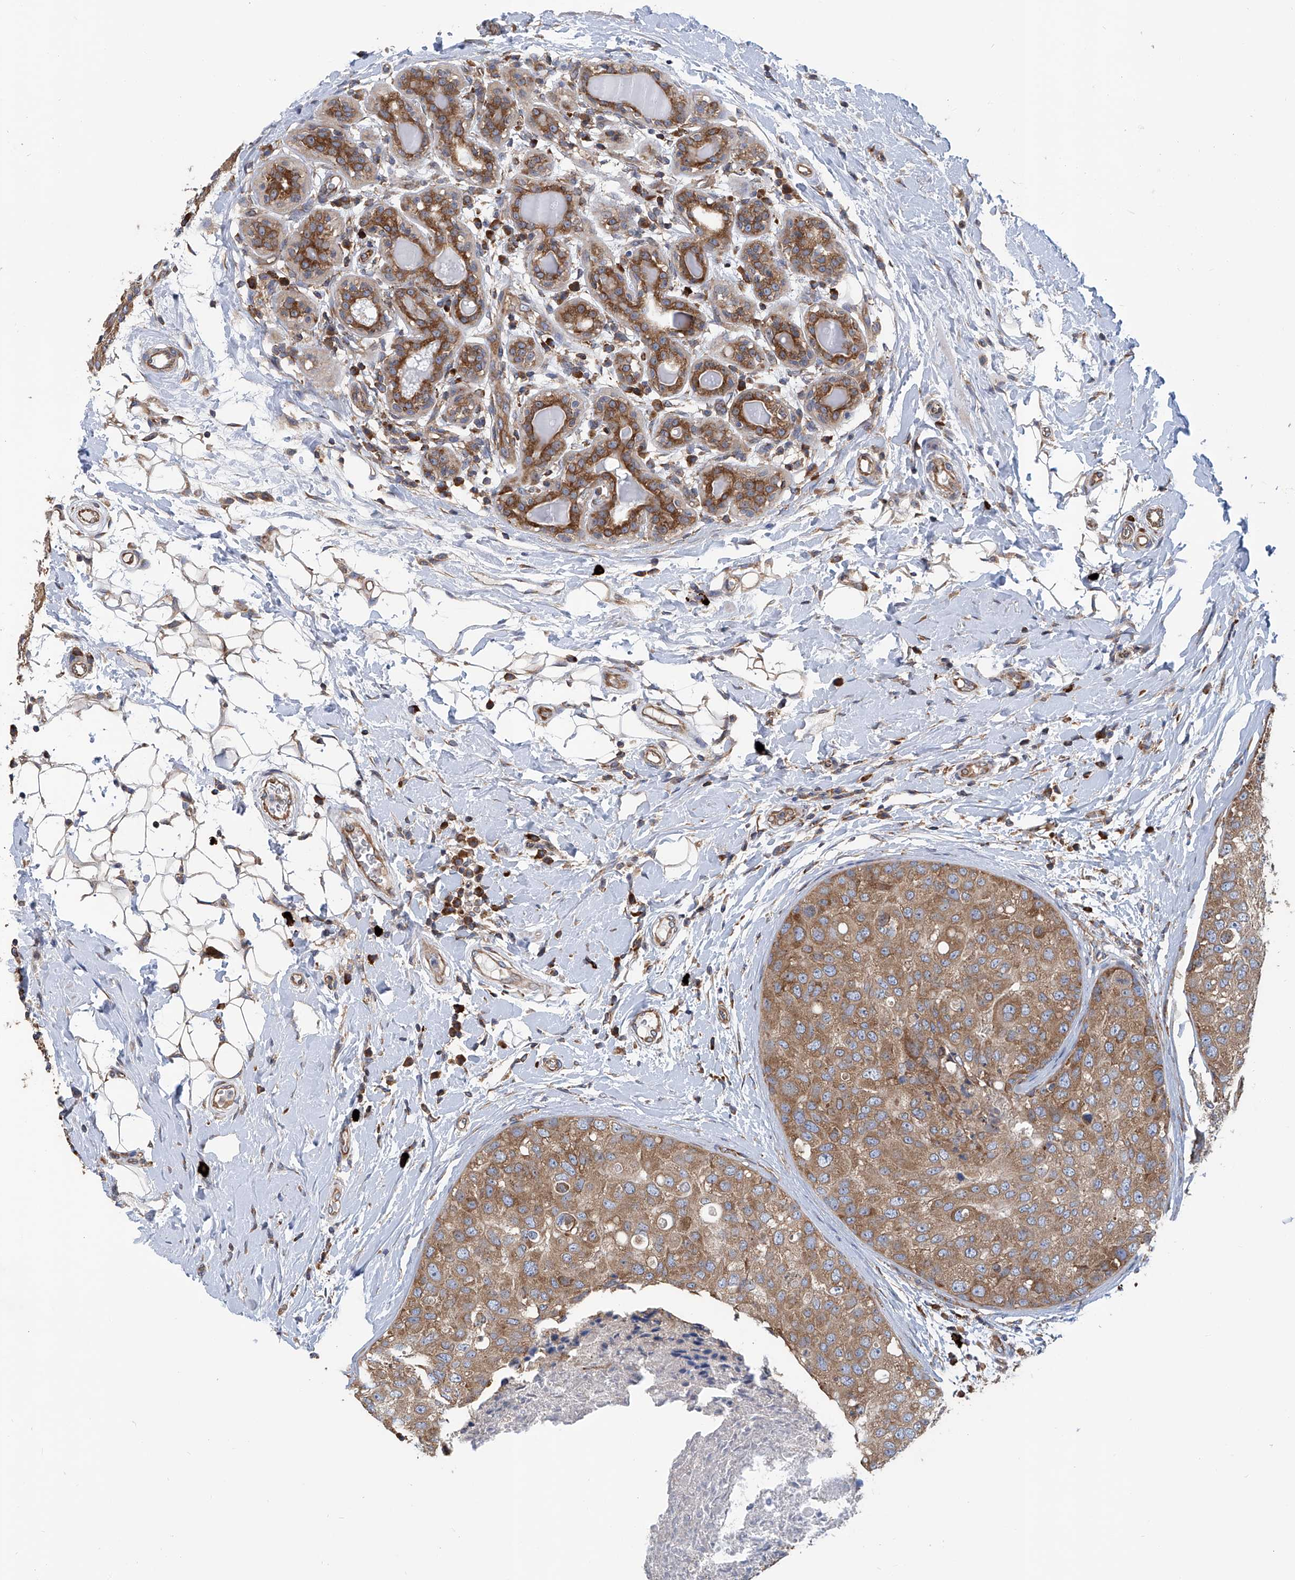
{"staining": {"intensity": "moderate", "quantity": ">75%", "location": "cytoplasmic/membranous"}, "tissue": "breast cancer", "cell_type": "Tumor cells", "image_type": "cancer", "snomed": [{"axis": "morphology", "description": "Duct carcinoma"}, {"axis": "topography", "description": "Breast"}], "caption": "Immunohistochemical staining of human invasive ductal carcinoma (breast) shows medium levels of moderate cytoplasmic/membranous positivity in approximately >75% of tumor cells. The protein of interest is stained brown, and the nuclei are stained in blue (DAB IHC with brightfield microscopy, high magnification).", "gene": "SENP2", "patient": {"sex": "female", "age": 27}}